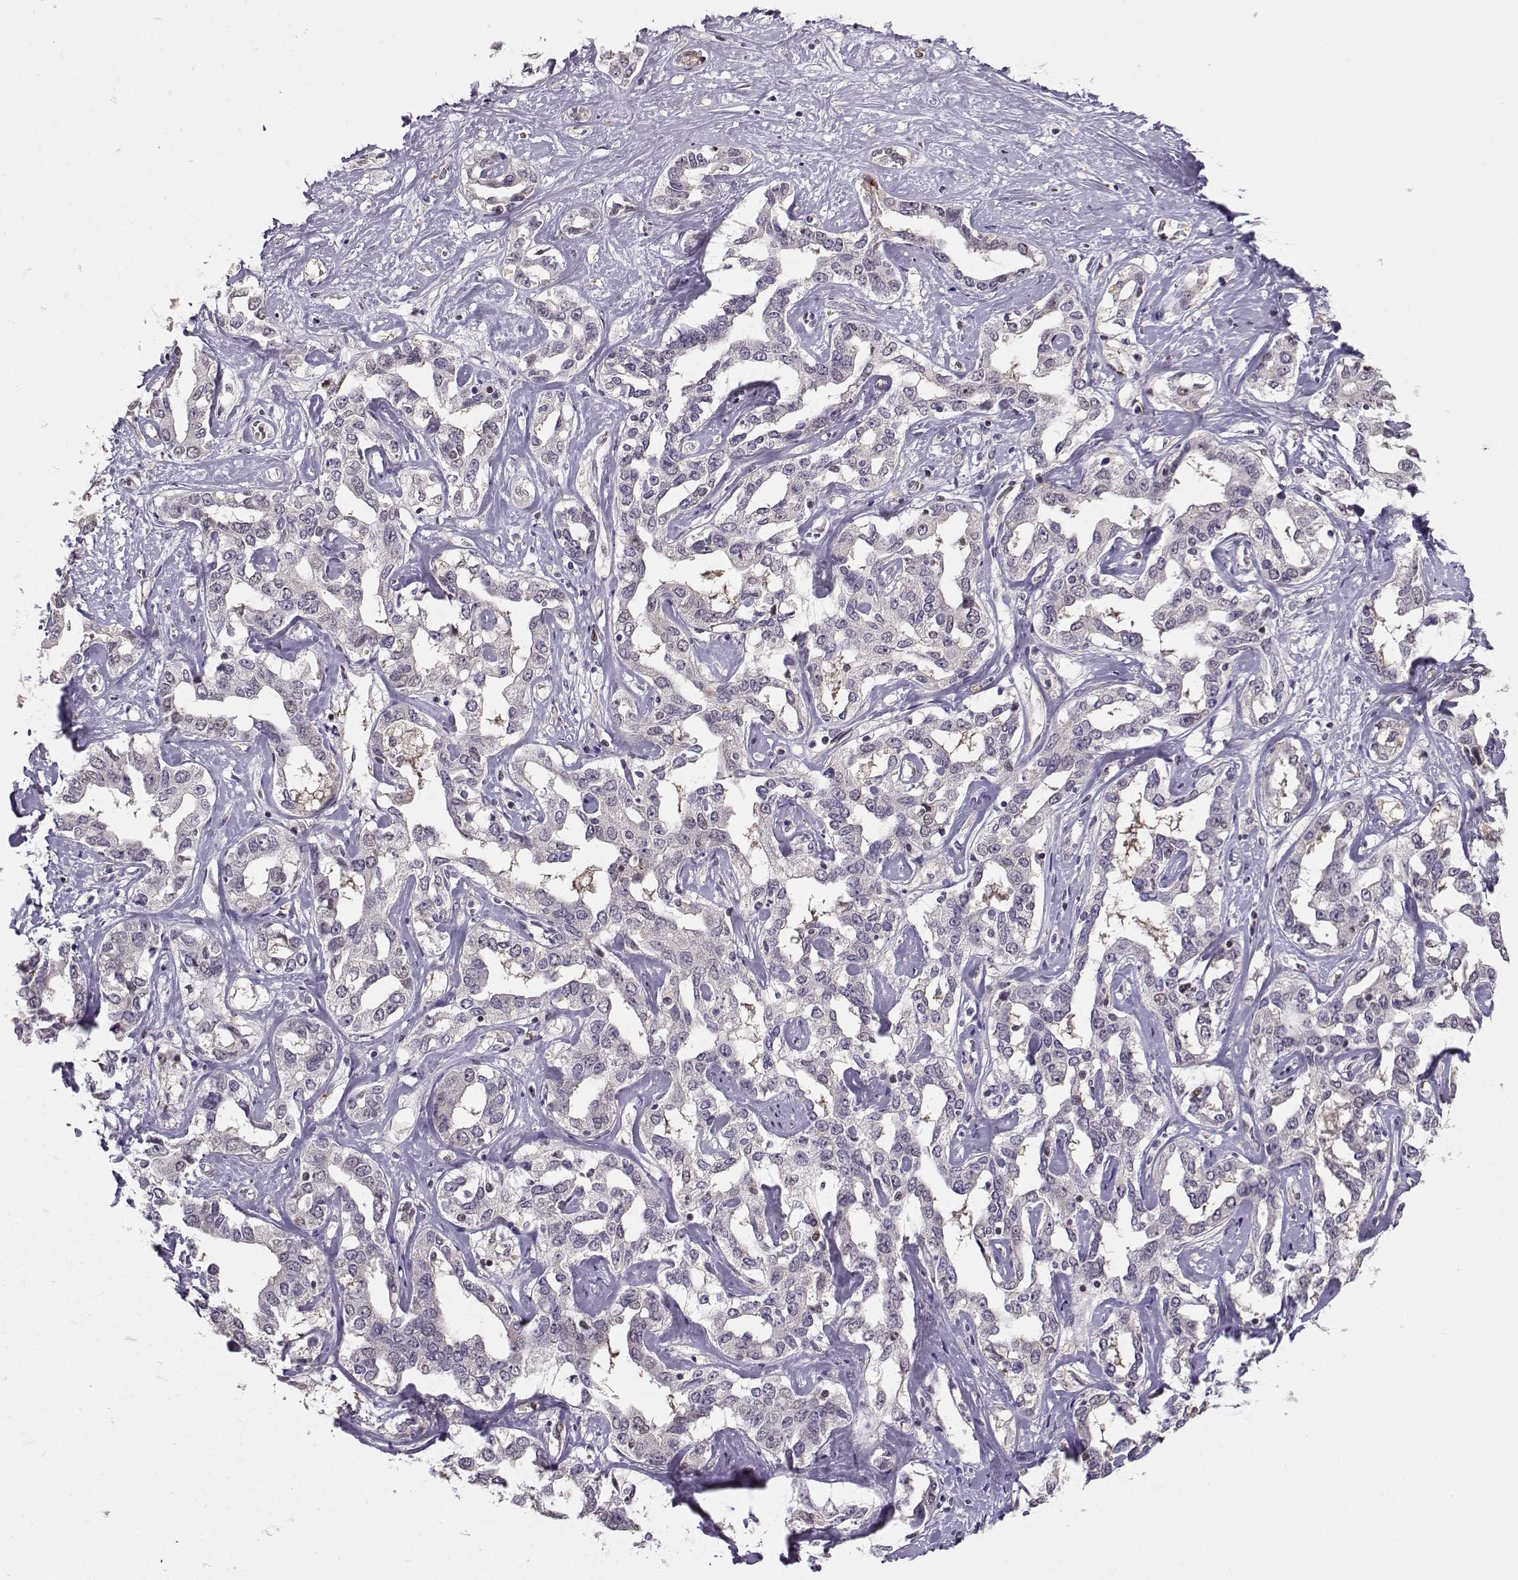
{"staining": {"intensity": "negative", "quantity": "none", "location": "none"}, "tissue": "liver cancer", "cell_type": "Tumor cells", "image_type": "cancer", "snomed": [{"axis": "morphology", "description": "Cholangiocarcinoma"}, {"axis": "topography", "description": "Liver"}], "caption": "IHC micrograph of cholangiocarcinoma (liver) stained for a protein (brown), which reveals no staining in tumor cells.", "gene": "PKP2", "patient": {"sex": "male", "age": 59}}